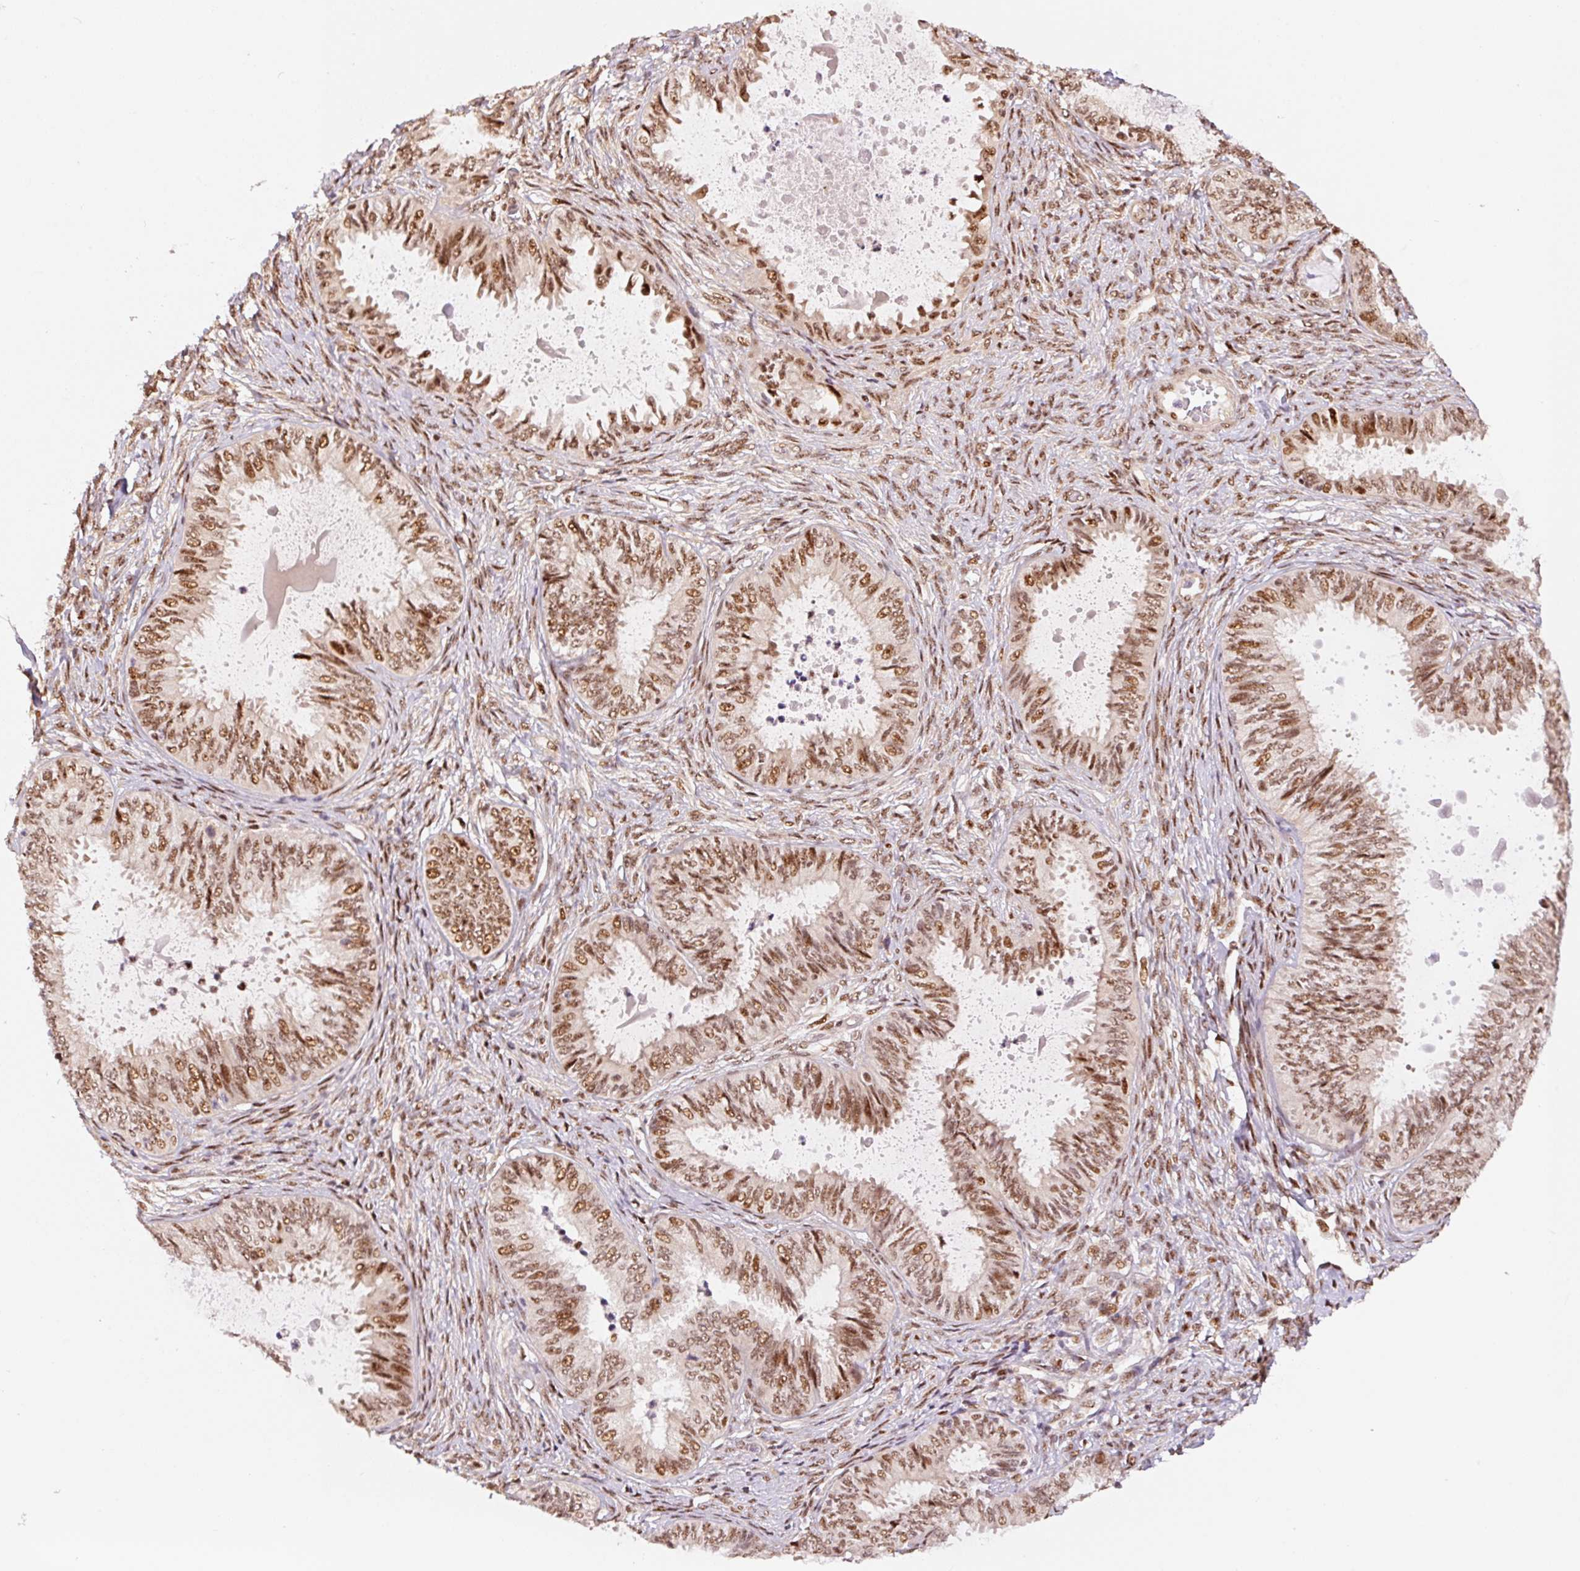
{"staining": {"intensity": "moderate", "quantity": ">75%", "location": "nuclear"}, "tissue": "ovarian cancer", "cell_type": "Tumor cells", "image_type": "cancer", "snomed": [{"axis": "morphology", "description": "Carcinoma, endometroid"}, {"axis": "topography", "description": "Ovary"}], "caption": "Tumor cells demonstrate medium levels of moderate nuclear positivity in approximately >75% of cells in human ovarian cancer (endometroid carcinoma). (brown staining indicates protein expression, while blue staining denotes nuclei).", "gene": "INTS8", "patient": {"sex": "female", "age": 70}}